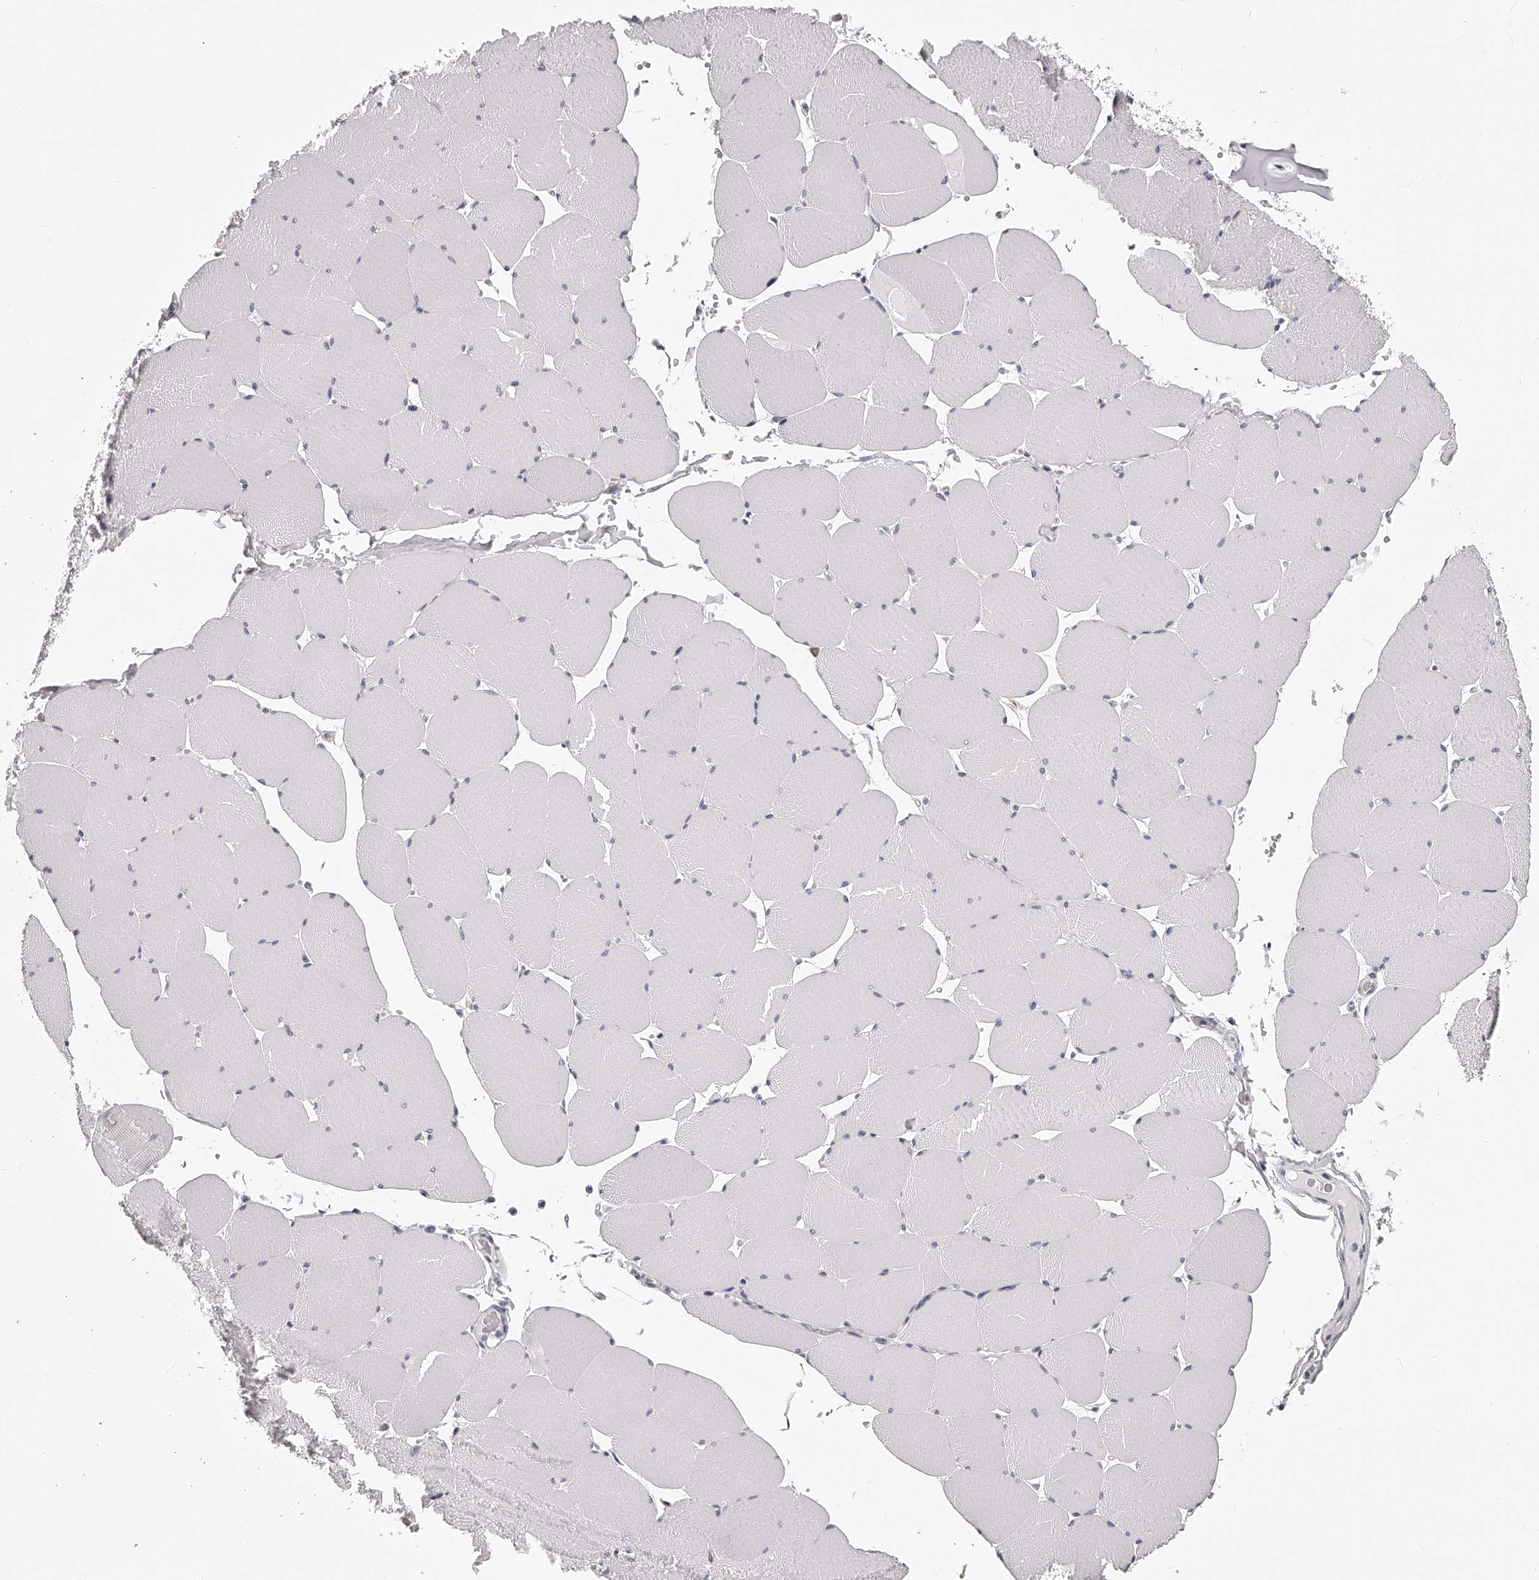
{"staining": {"intensity": "negative", "quantity": "none", "location": "none"}, "tissue": "skeletal muscle", "cell_type": "Myocytes", "image_type": "normal", "snomed": [{"axis": "morphology", "description": "Normal tissue, NOS"}, {"axis": "topography", "description": "Skeletal muscle"}, {"axis": "topography", "description": "Head-Neck"}], "caption": "Myocytes show no significant expression in unremarkable skeletal muscle. (DAB (3,3'-diaminobenzidine) immunohistochemistry (IHC) with hematoxylin counter stain).", "gene": "DMRT1", "patient": {"sex": "male", "age": 66}}